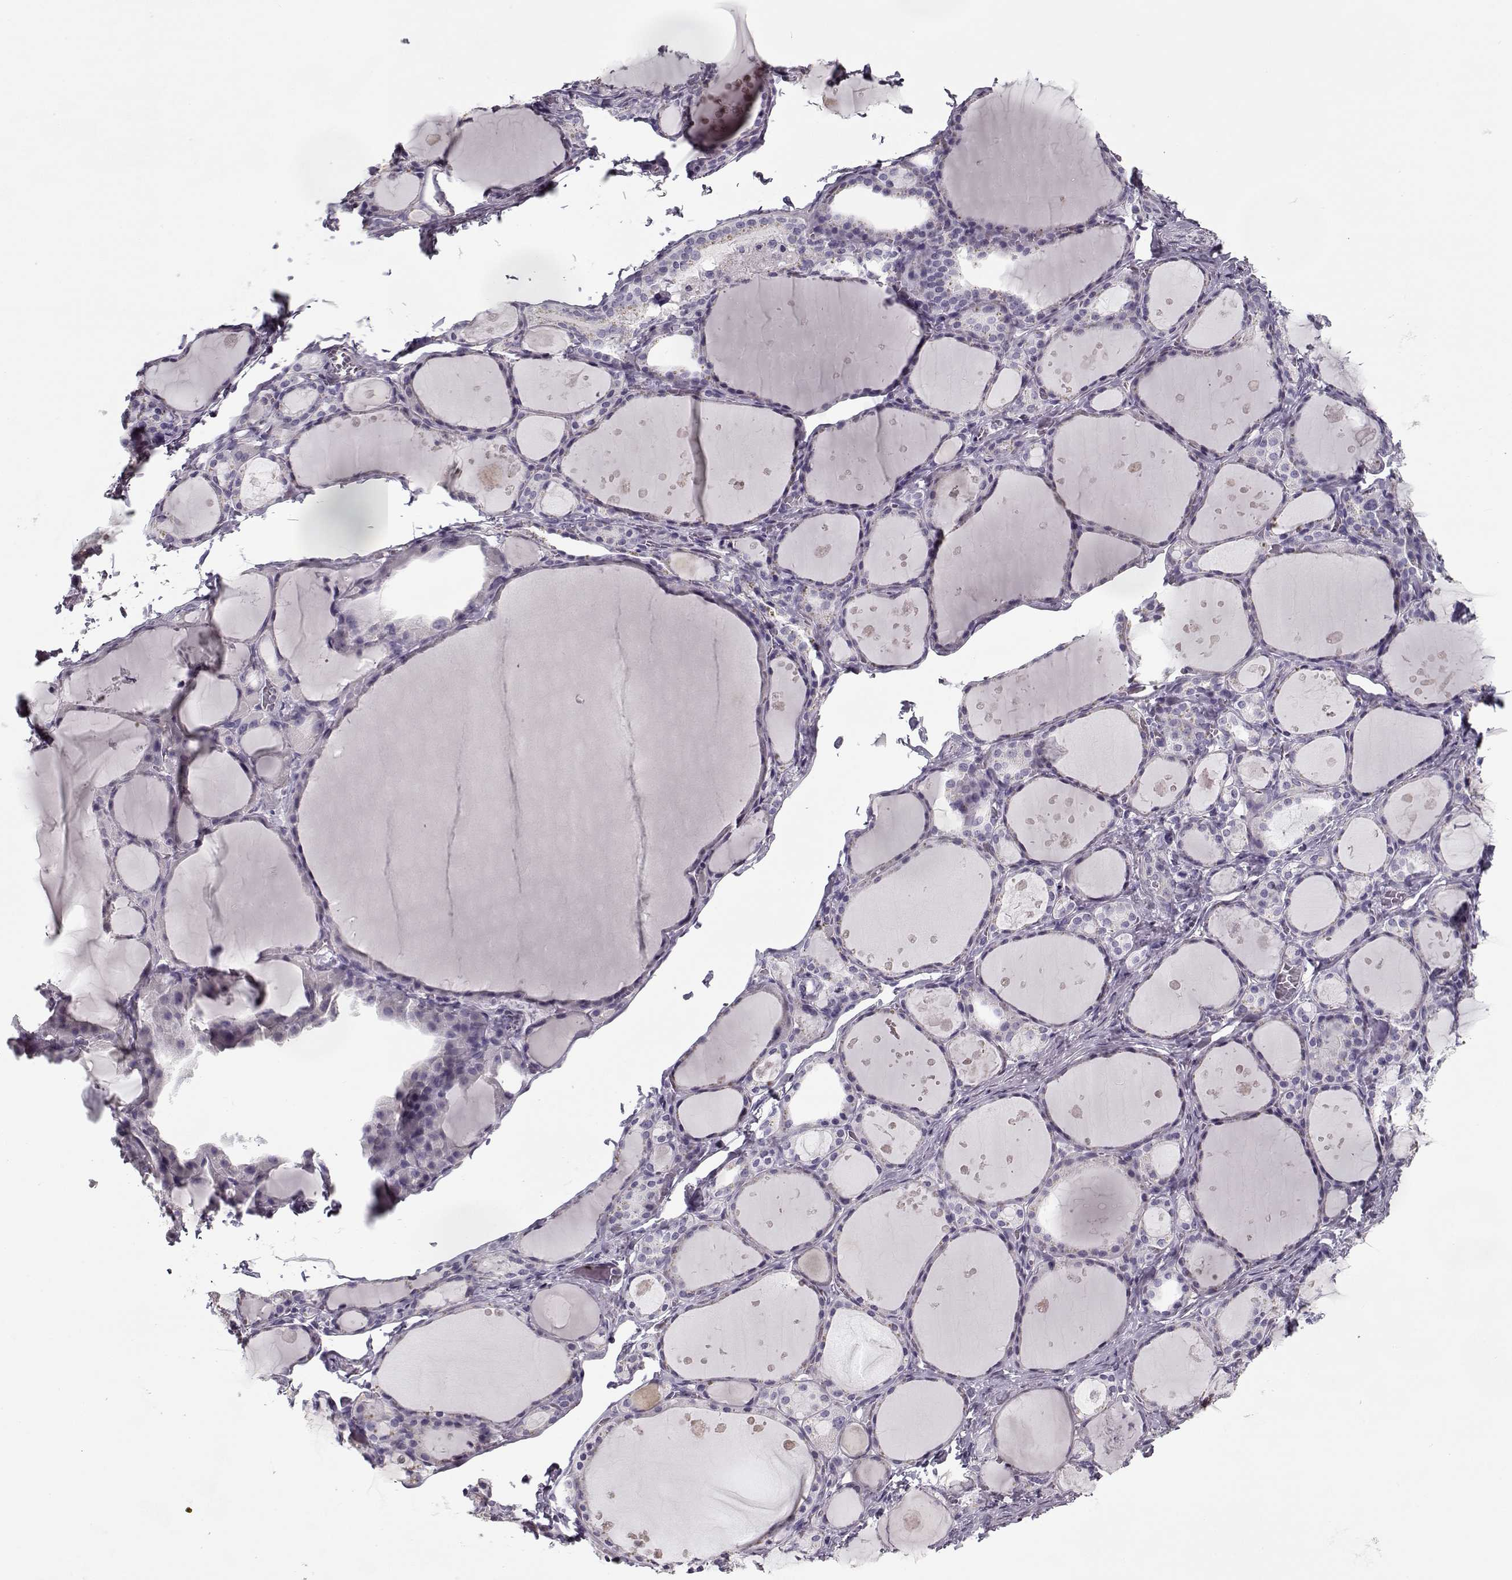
{"staining": {"intensity": "negative", "quantity": "none", "location": "none"}, "tissue": "thyroid gland", "cell_type": "Glandular cells", "image_type": "normal", "snomed": [{"axis": "morphology", "description": "Normal tissue, NOS"}, {"axis": "topography", "description": "Thyroid gland"}], "caption": "Micrograph shows no significant protein expression in glandular cells of benign thyroid gland.", "gene": "CCDC136", "patient": {"sex": "male", "age": 68}}